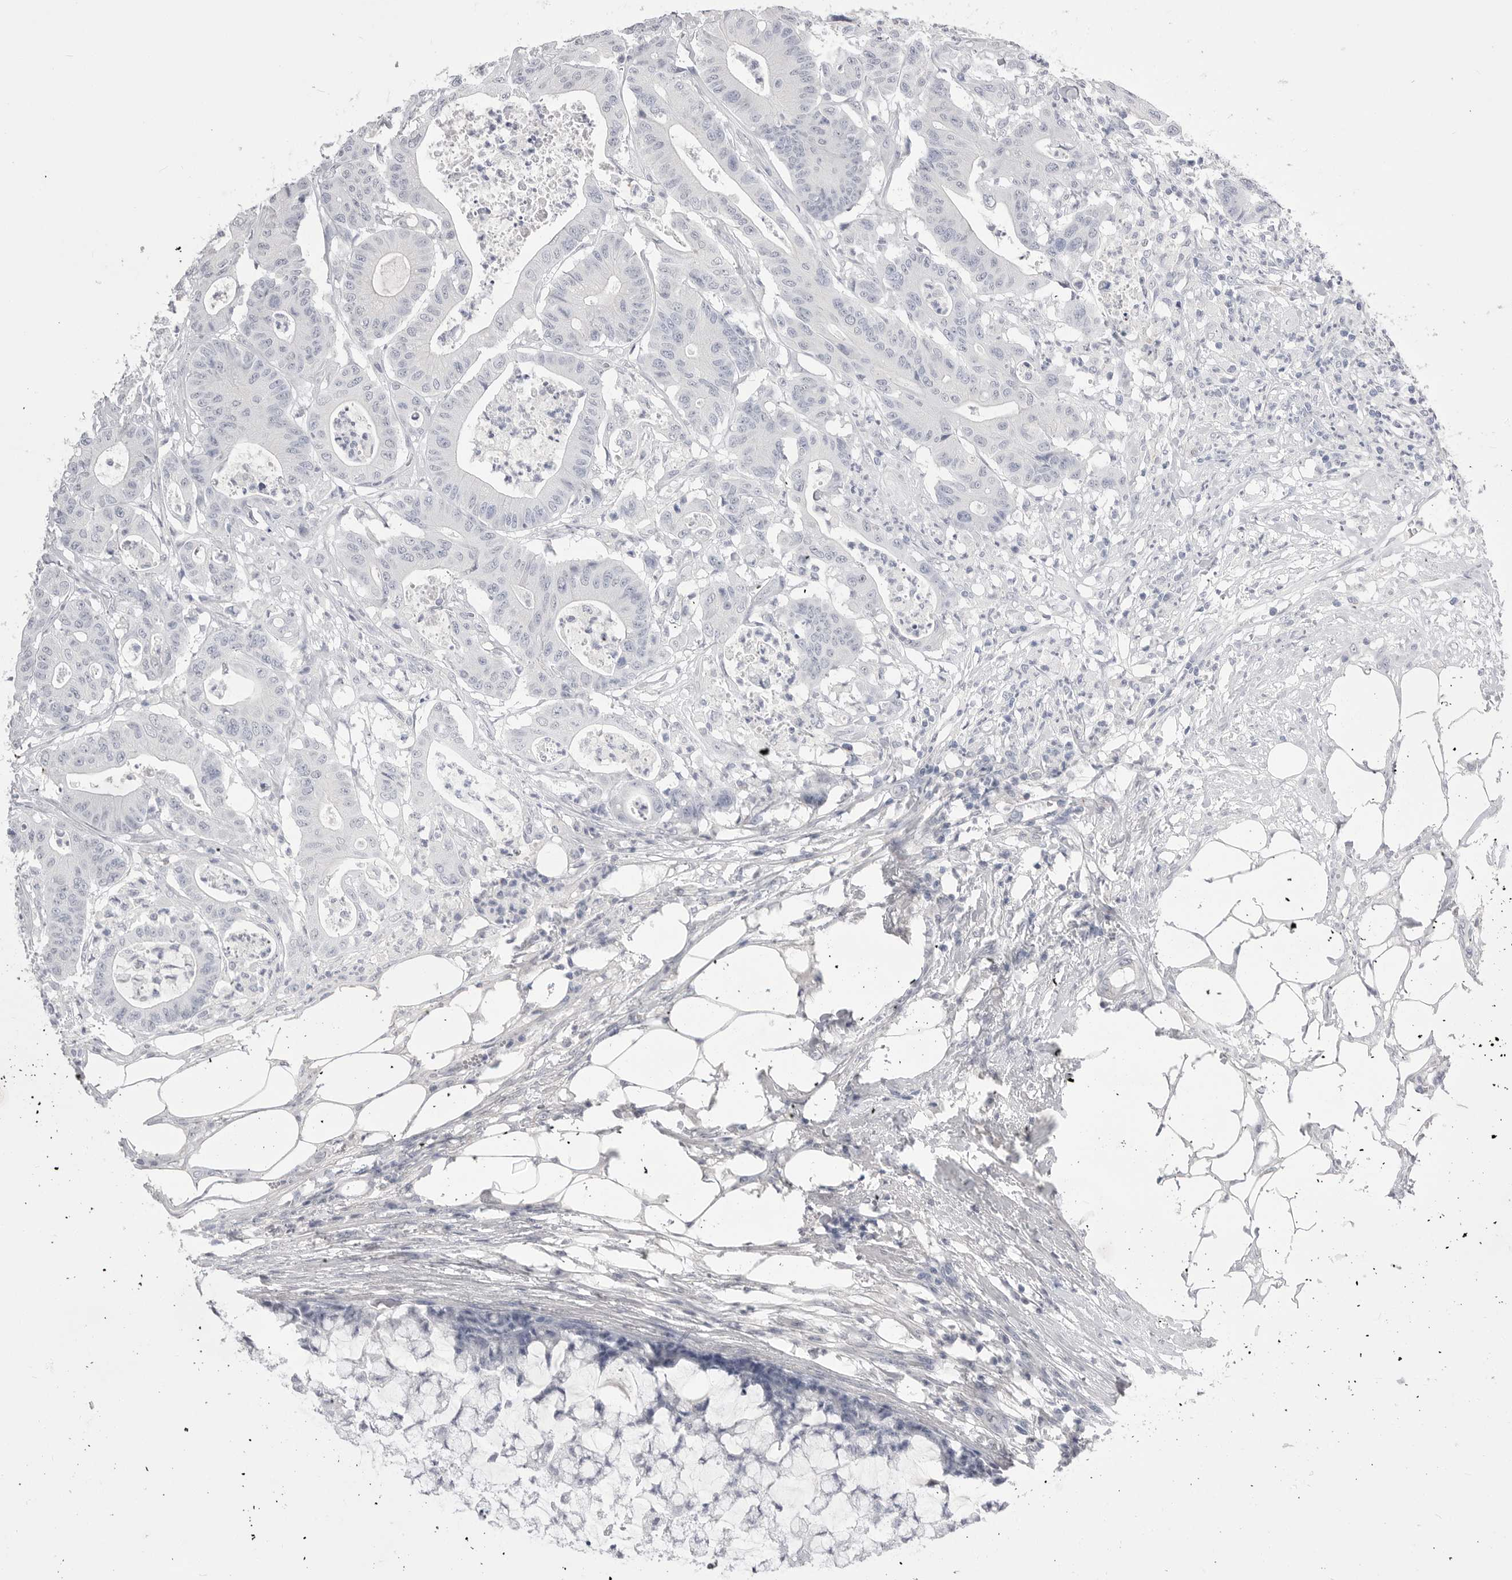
{"staining": {"intensity": "negative", "quantity": "none", "location": "none"}, "tissue": "colorectal cancer", "cell_type": "Tumor cells", "image_type": "cancer", "snomed": [{"axis": "morphology", "description": "Adenocarcinoma, NOS"}, {"axis": "topography", "description": "Colon"}], "caption": "Immunohistochemistry (IHC) micrograph of neoplastic tissue: human colorectal cancer stained with DAB (3,3'-diaminobenzidine) demonstrates no significant protein expression in tumor cells. (DAB immunohistochemistry (IHC), high magnification).", "gene": "CPB1", "patient": {"sex": "female", "age": 84}}